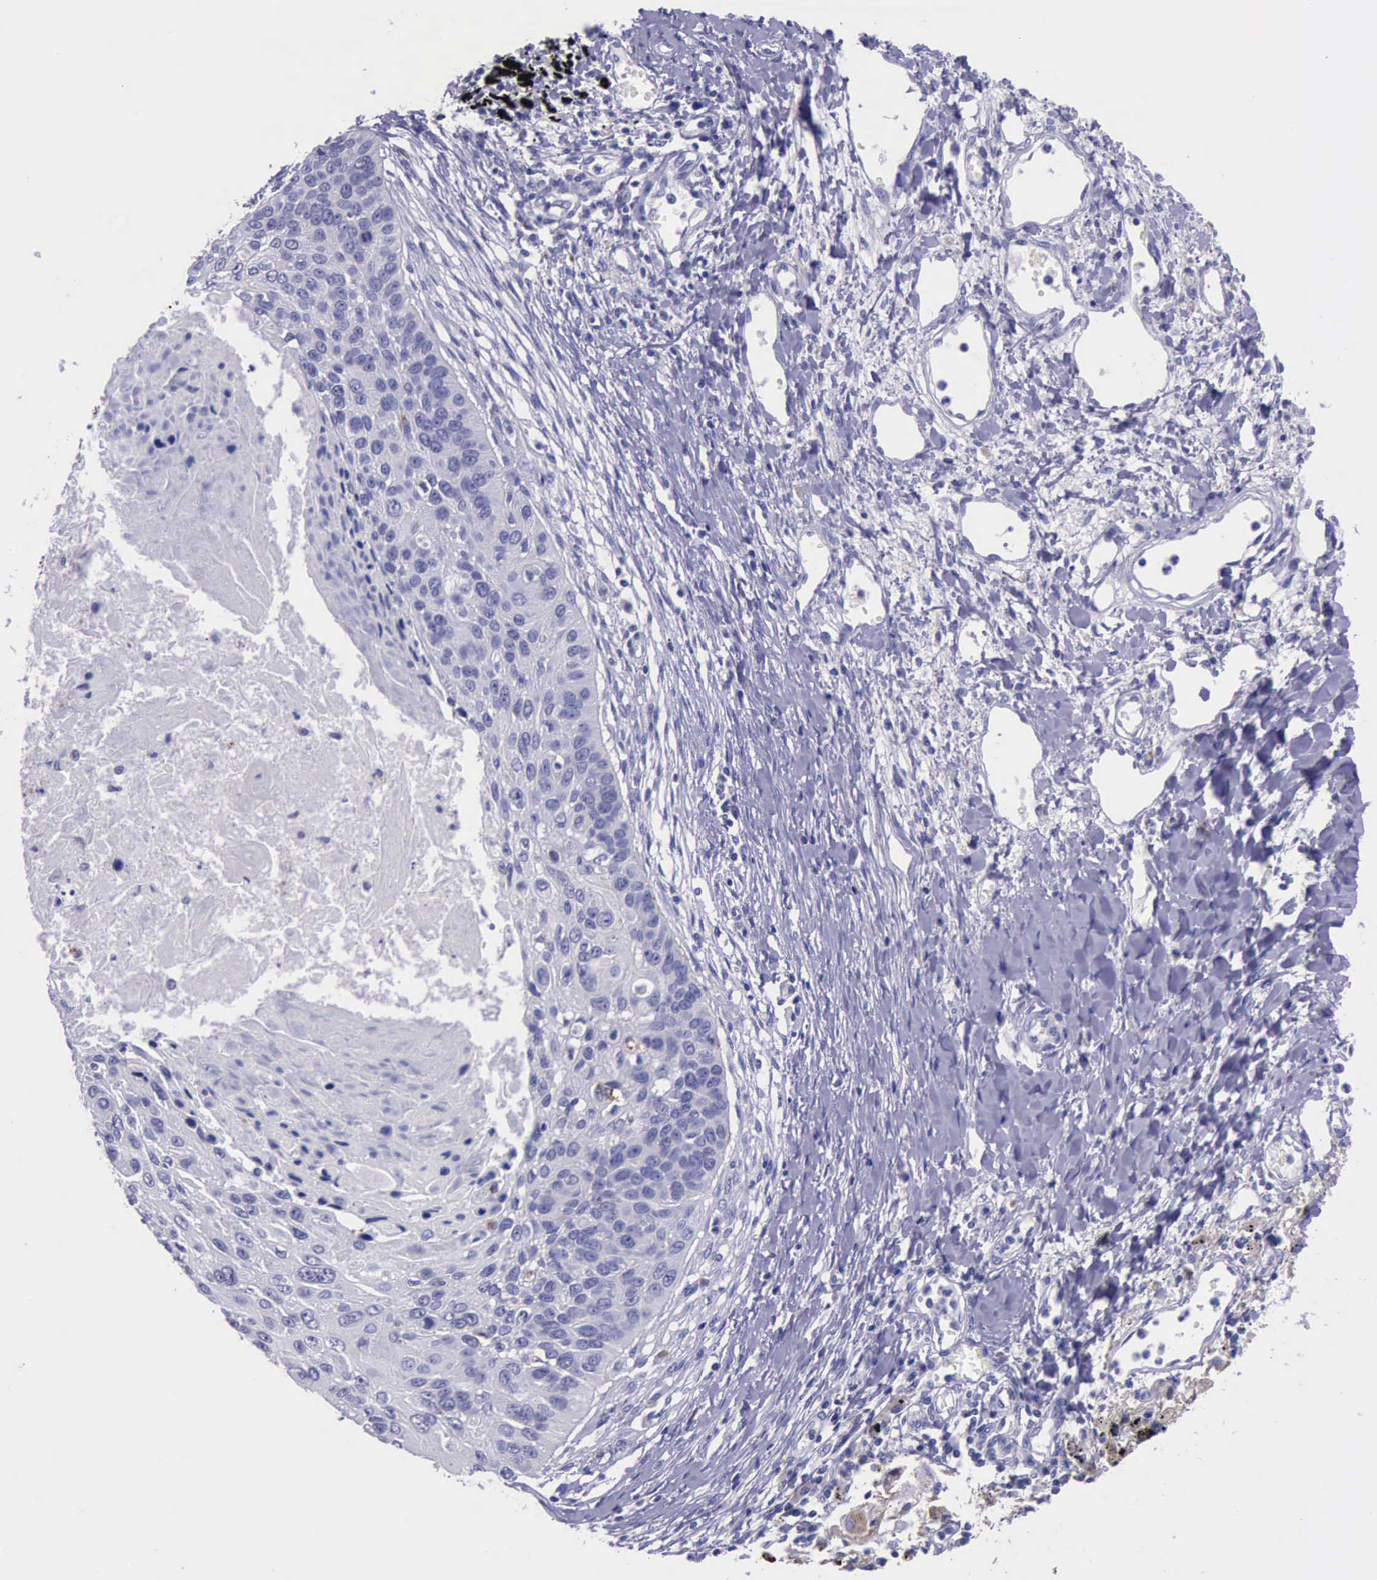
{"staining": {"intensity": "negative", "quantity": "none", "location": "none"}, "tissue": "lung cancer", "cell_type": "Tumor cells", "image_type": "cancer", "snomed": [{"axis": "morphology", "description": "Squamous cell carcinoma, NOS"}, {"axis": "topography", "description": "Lung"}], "caption": "Tumor cells are negative for protein expression in human squamous cell carcinoma (lung).", "gene": "GLA", "patient": {"sex": "male", "age": 71}}